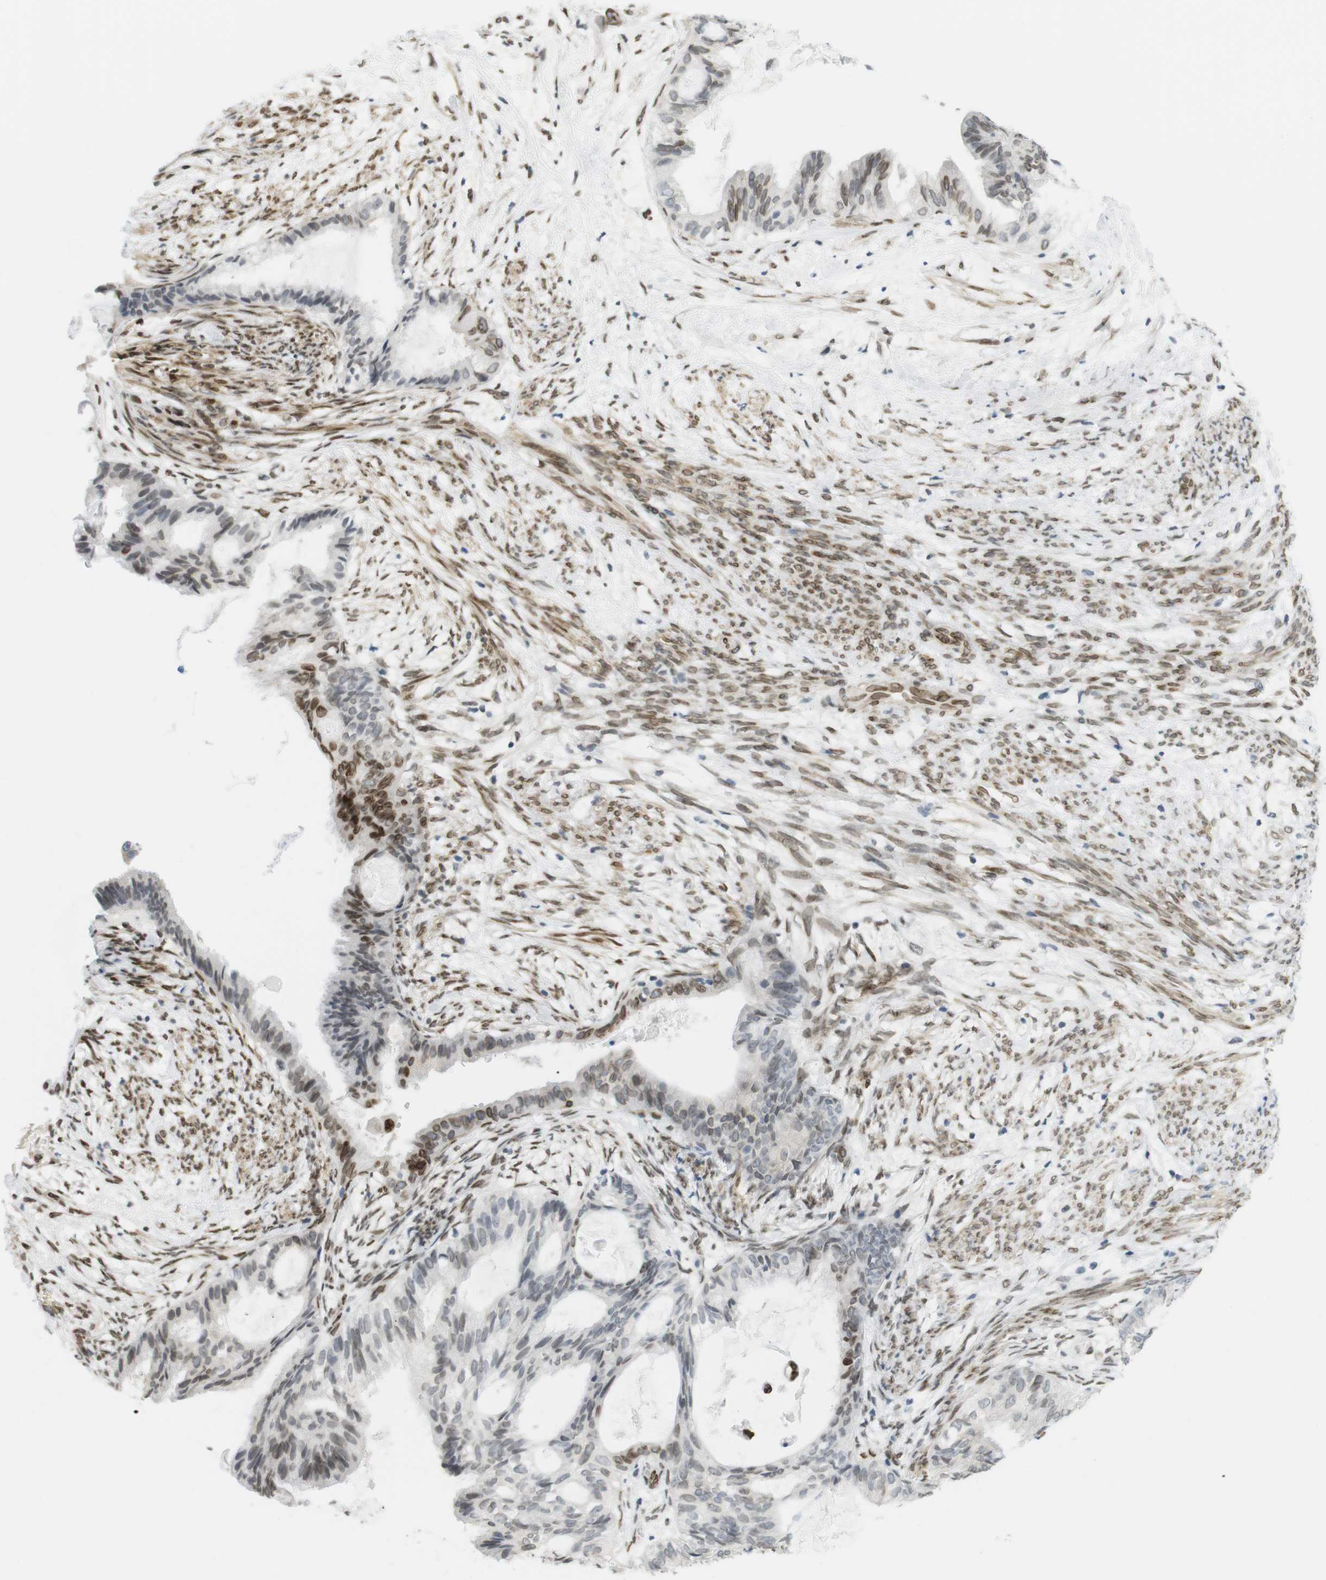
{"staining": {"intensity": "moderate", "quantity": "<25%", "location": "nuclear"}, "tissue": "cervical cancer", "cell_type": "Tumor cells", "image_type": "cancer", "snomed": [{"axis": "morphology", "description": "Normal tissue, NOS"}, {"axis": "morphology", "description": "Adenocarcinoma, NOS"}, {"axis": "topography", "description": "Cervix"}, {"axis": "topography", "description": "Endometrium"}], "caption": "DAB (3,3'-diaminobenzidine) immunohistochemical staining of human cervical adenocarcinoma exhibits moderate nuclear protein positivity in approximately <25% of tumor cells.", "gene": "ARL6IP6", "patient": {"sex": "female", "age": 86}}